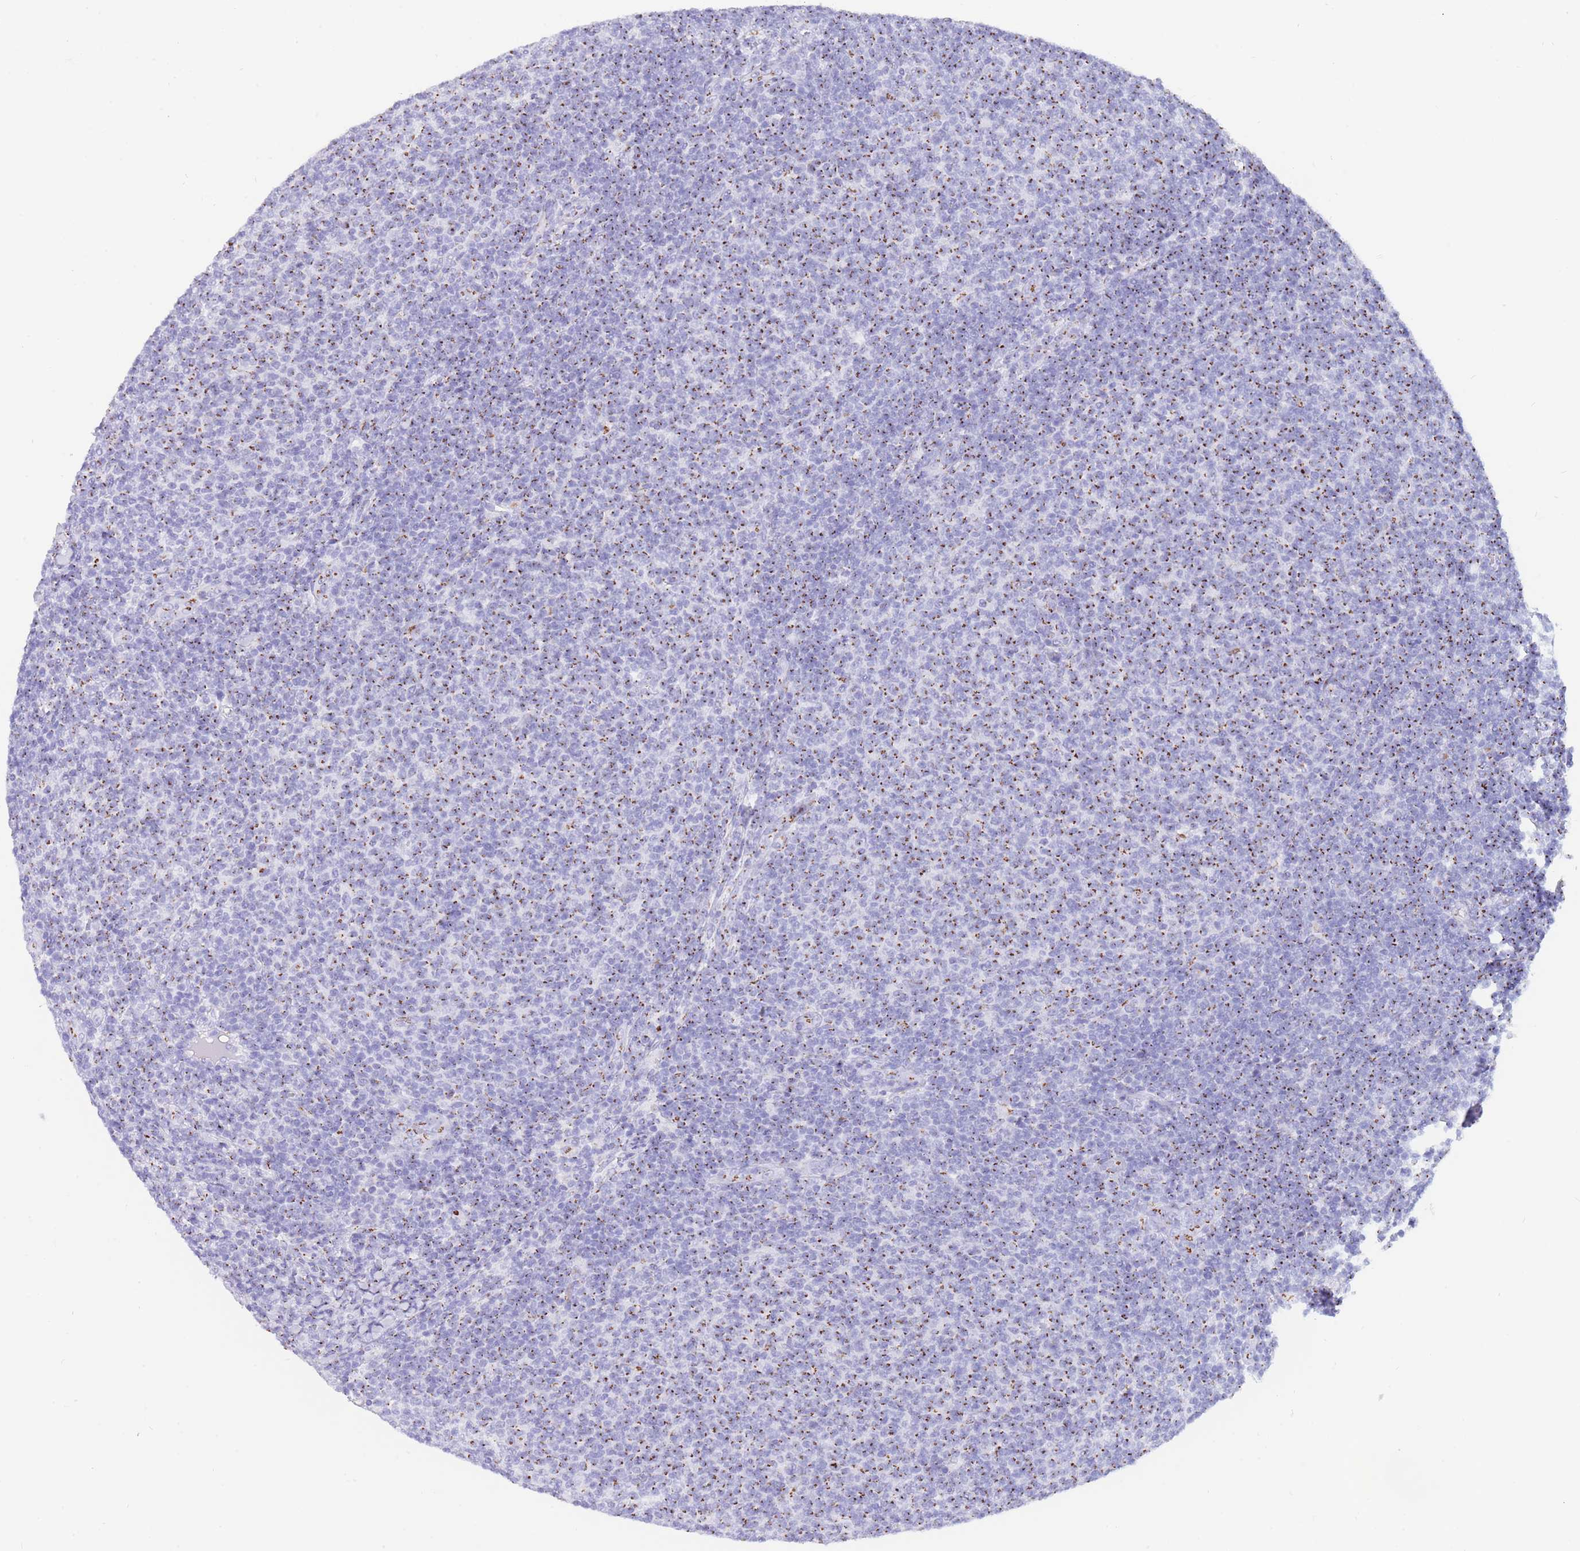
{"staining": {"intensity": "strong", "quantity": "25%-75%", "location": "cytoplasmic/membranous"}, "tissue": "lymphoma", "cell_type": "Tumor cells", "image_type": "cancer", "snomed": [{"axis": "morphology", "description": "Malignant lymphoma, non-Hodgkin's type, Low grade"}, {"axis": "topography", "description": "Lymph node"}], "caption": "Brown immunohistochemical staining in human low-grade malignant lymphoma, non-Hodgkin's type shows strong cytoplasmic/membranous staining in approximately 25%-75% of tumor cells.", "gene": "FAM3C", "patient": {"sex": "male", "age": 66}}